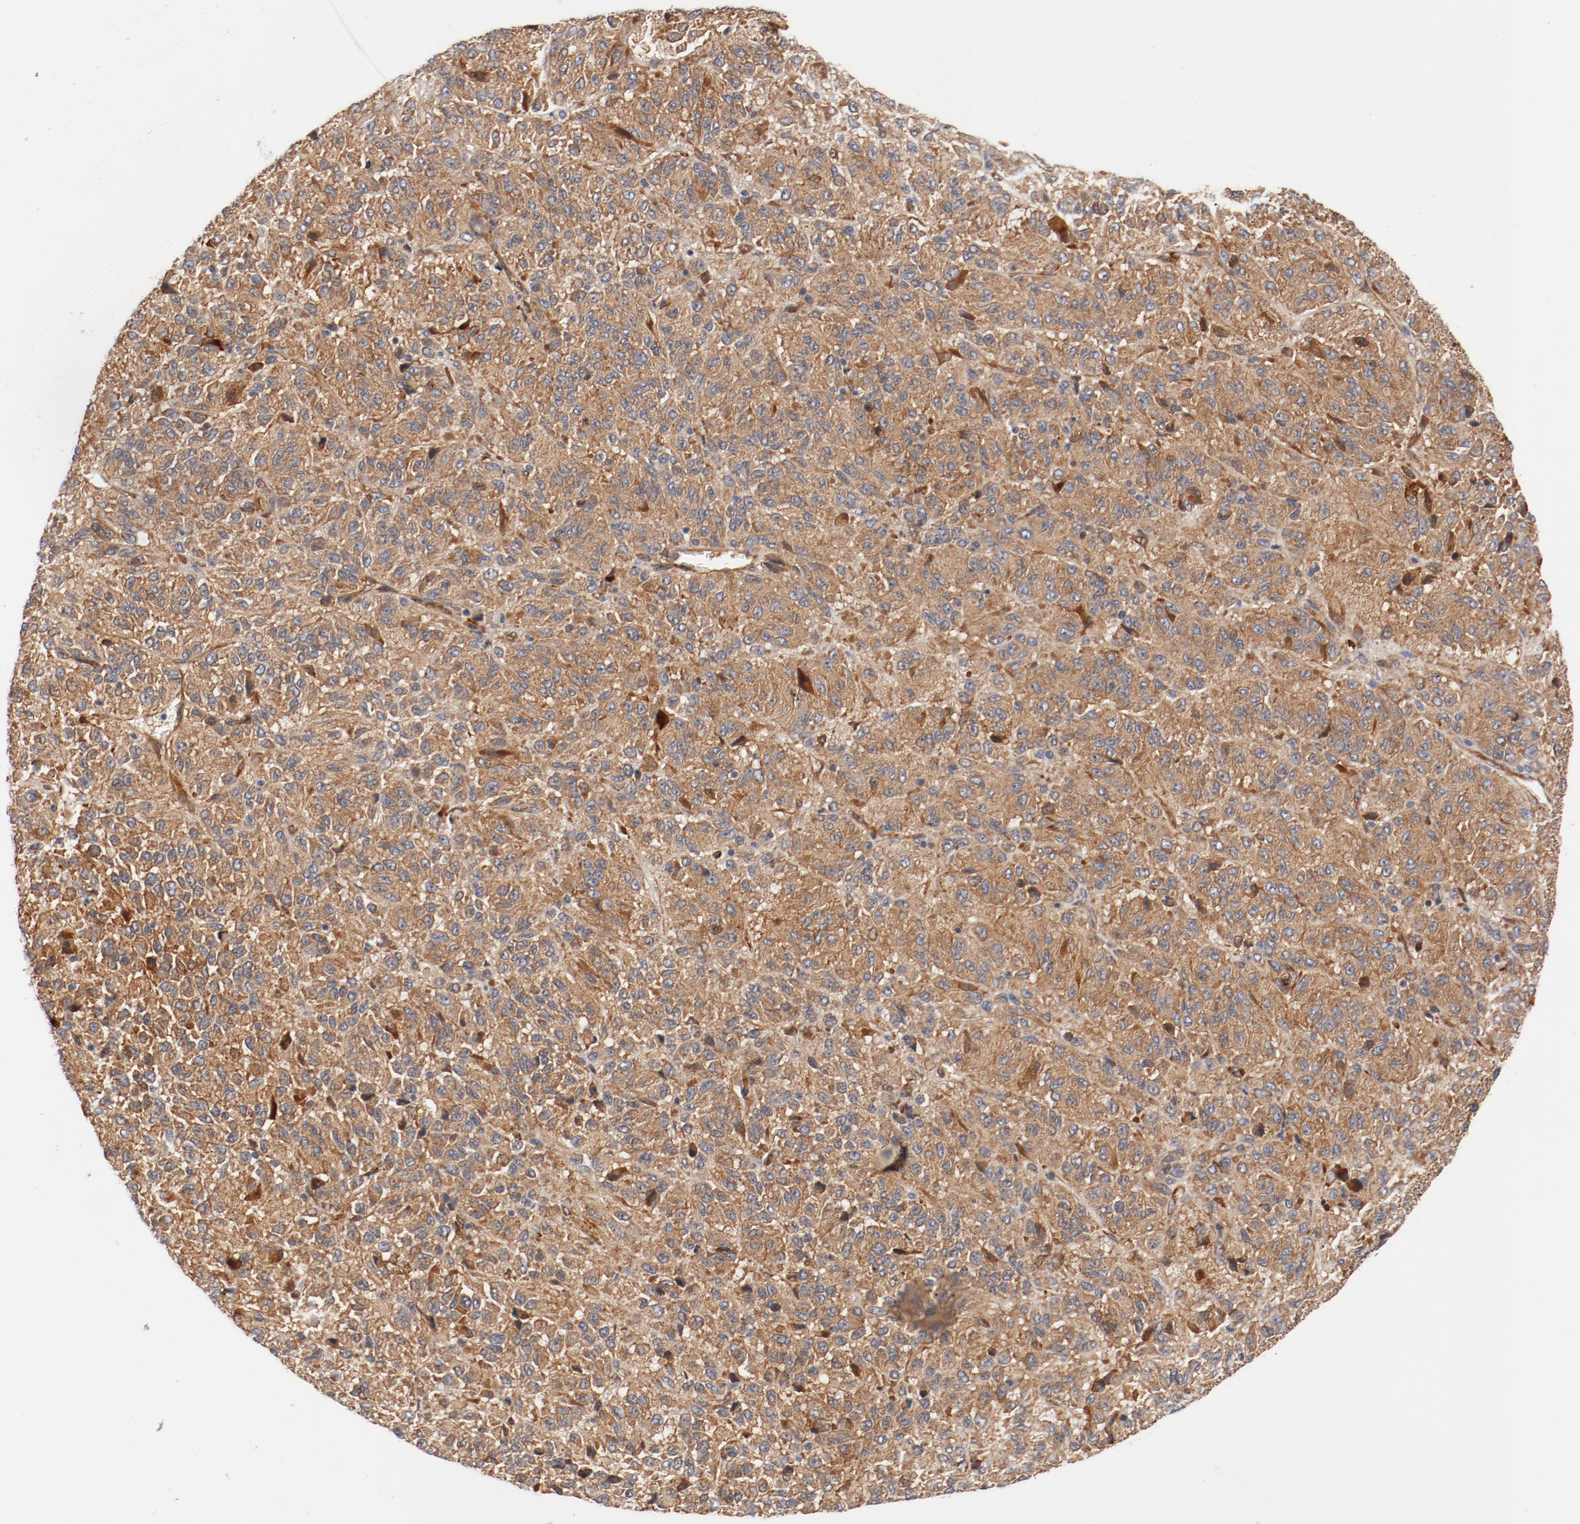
{"staining": {"intensity": "moderate", "quantity": ">75%", "location": "cytoplasmic/membranous"}, "tissue": "melanoma", "cell_type": "Tumor cells", "image_type": "cancer", "snomed": [{"axis": "morphology", "description": "Malignant melanoma, Metastatic site"}, {"axis": "topography", "description": "Lung"}], "caption": "Melanoma stained with DAB IHC reveals medium levels of moderate cytoplasmic/membranous positivity in approximately >75% of tumor cells.", "gene": "PITPNM2", "patient": {"sex": "male", "age": 64}}